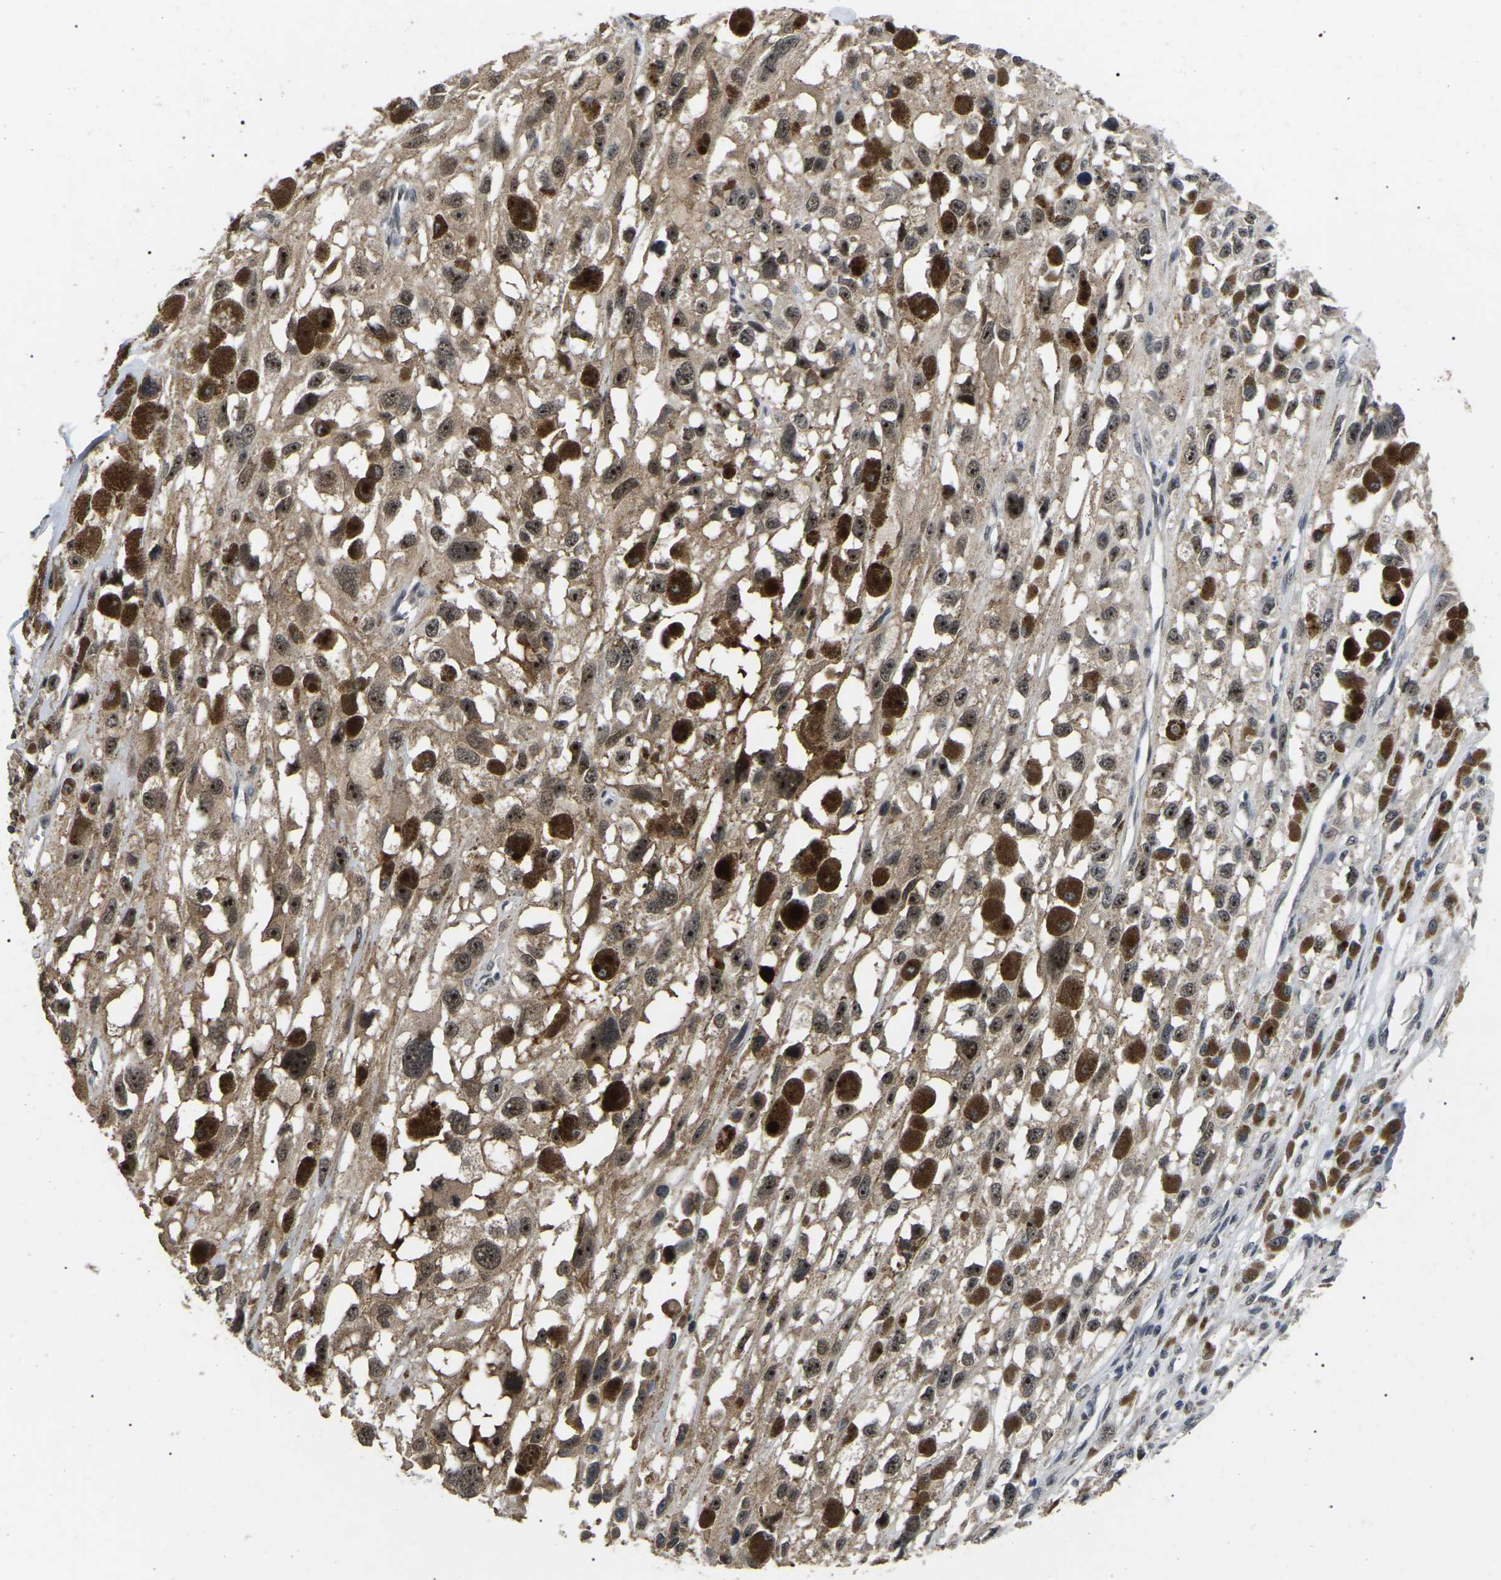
{"staining": {"intensity": "moderate", "quantity": ">75%", "location": "nuclear"}, "tissue": "melanoma", "cell_type": "Tumor cells", "image_type": "cancer", "snomed": [{"axis": "morphology", "description": "Malignant melanoma, Metastatic site"}, {"axis": "topography", "description": "Lymph node"}], "caption": "Immunohistochemistry (IHC) micrograph of melanoma stained for a protein (brown), which demonstrates medium levels of moderate nuclear positivity in approximately >75% of tumor cells.", "gene": "PPM1E", "patient": {"sex": "male", "age": 59}}